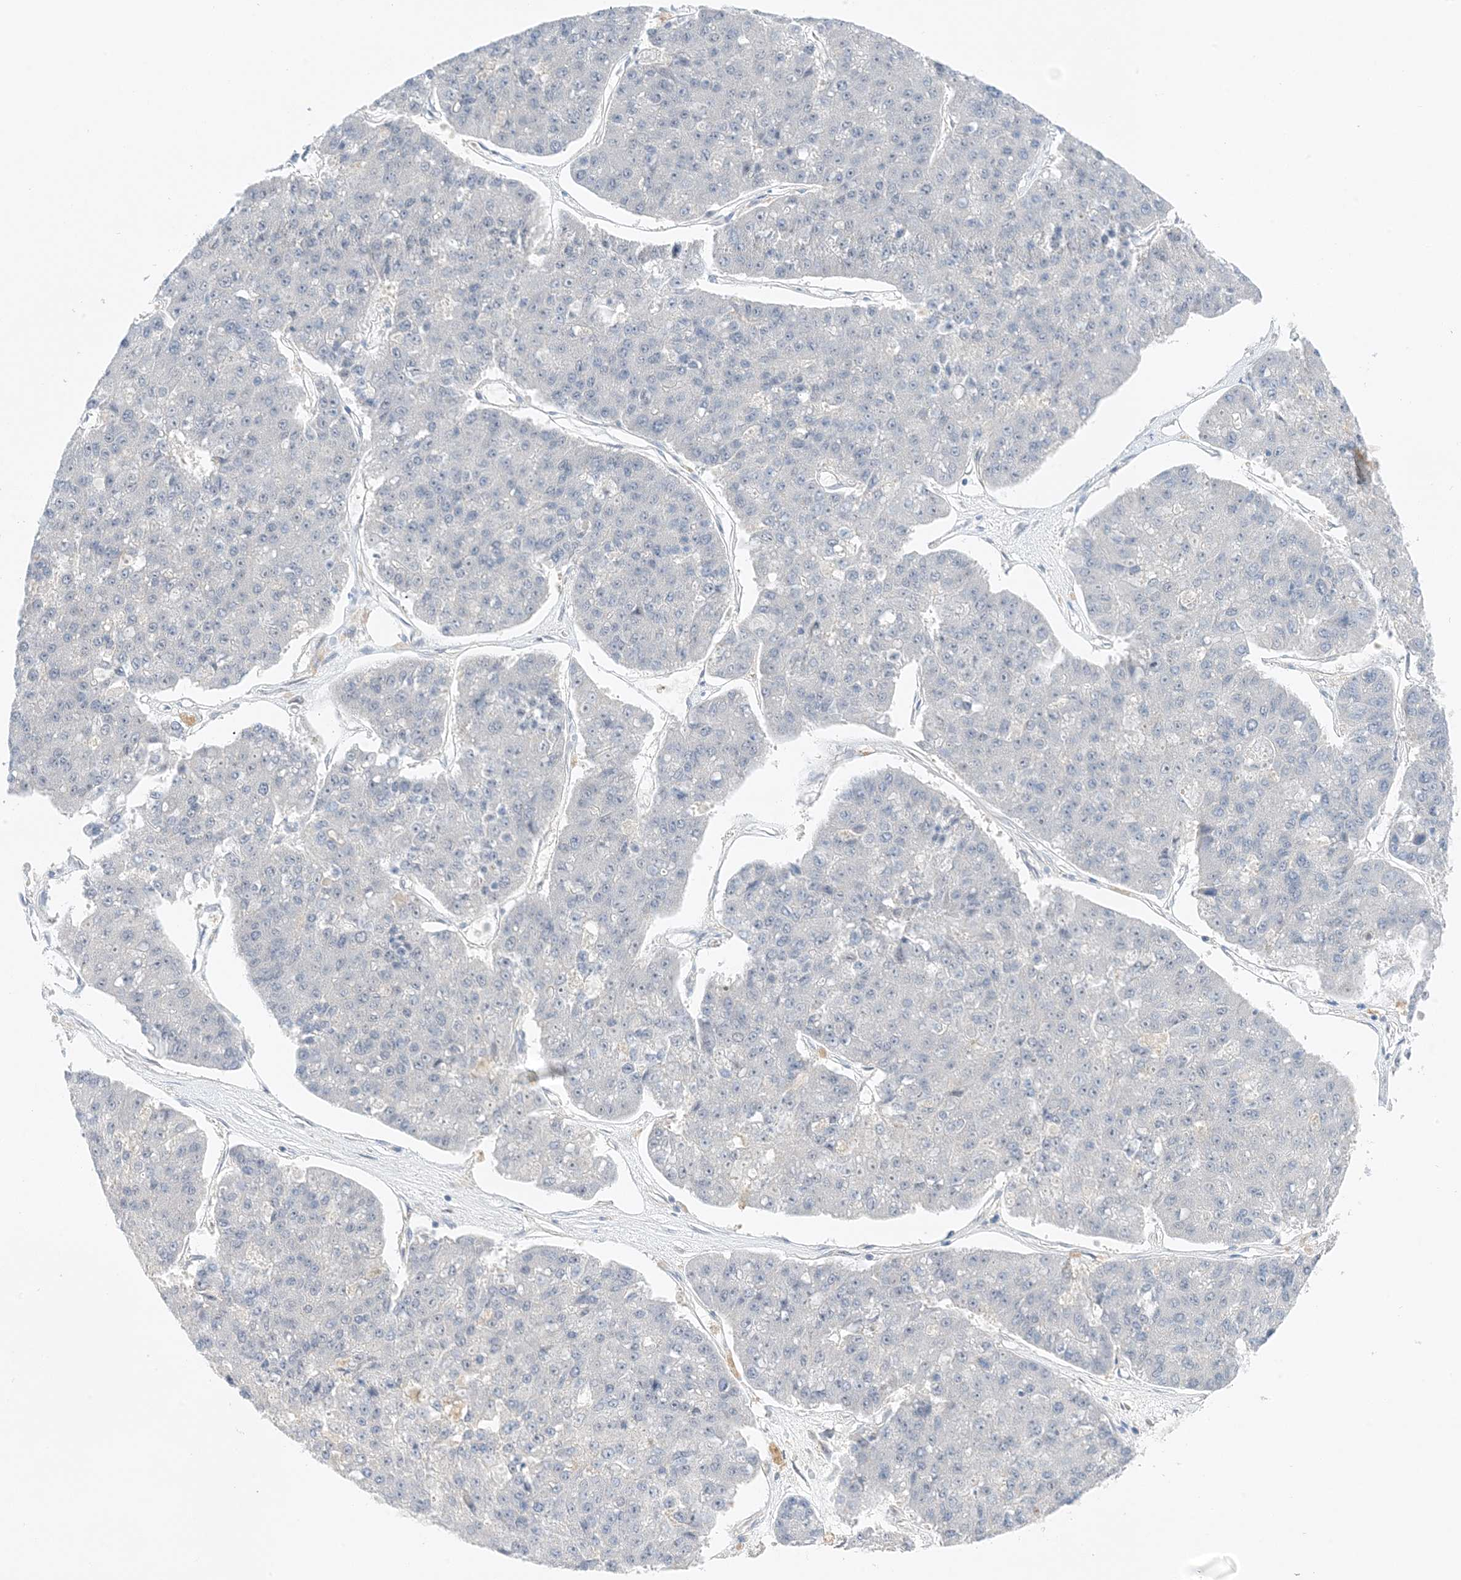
{"staining": {"intensity": "negative", "quantity": "none", "location": "none"}, "tissue": "pancreatic cancer", "cell_type": "Tumor cells", "image_type": "cancer", "snomed": [{"axis": "morphology", "description": "Adenocarcinoma, NOS"}, {"axis": "topography", "description": "Pancreas"}], "caption": "Immunohistochemistry histopathology image of adenocarcinoma (pancreatic) stained for a protein (brown), which exhibits no positivity in tumor cells.", "gene": "KIFBP", "patient": {"sex": "male", "age": 50}}